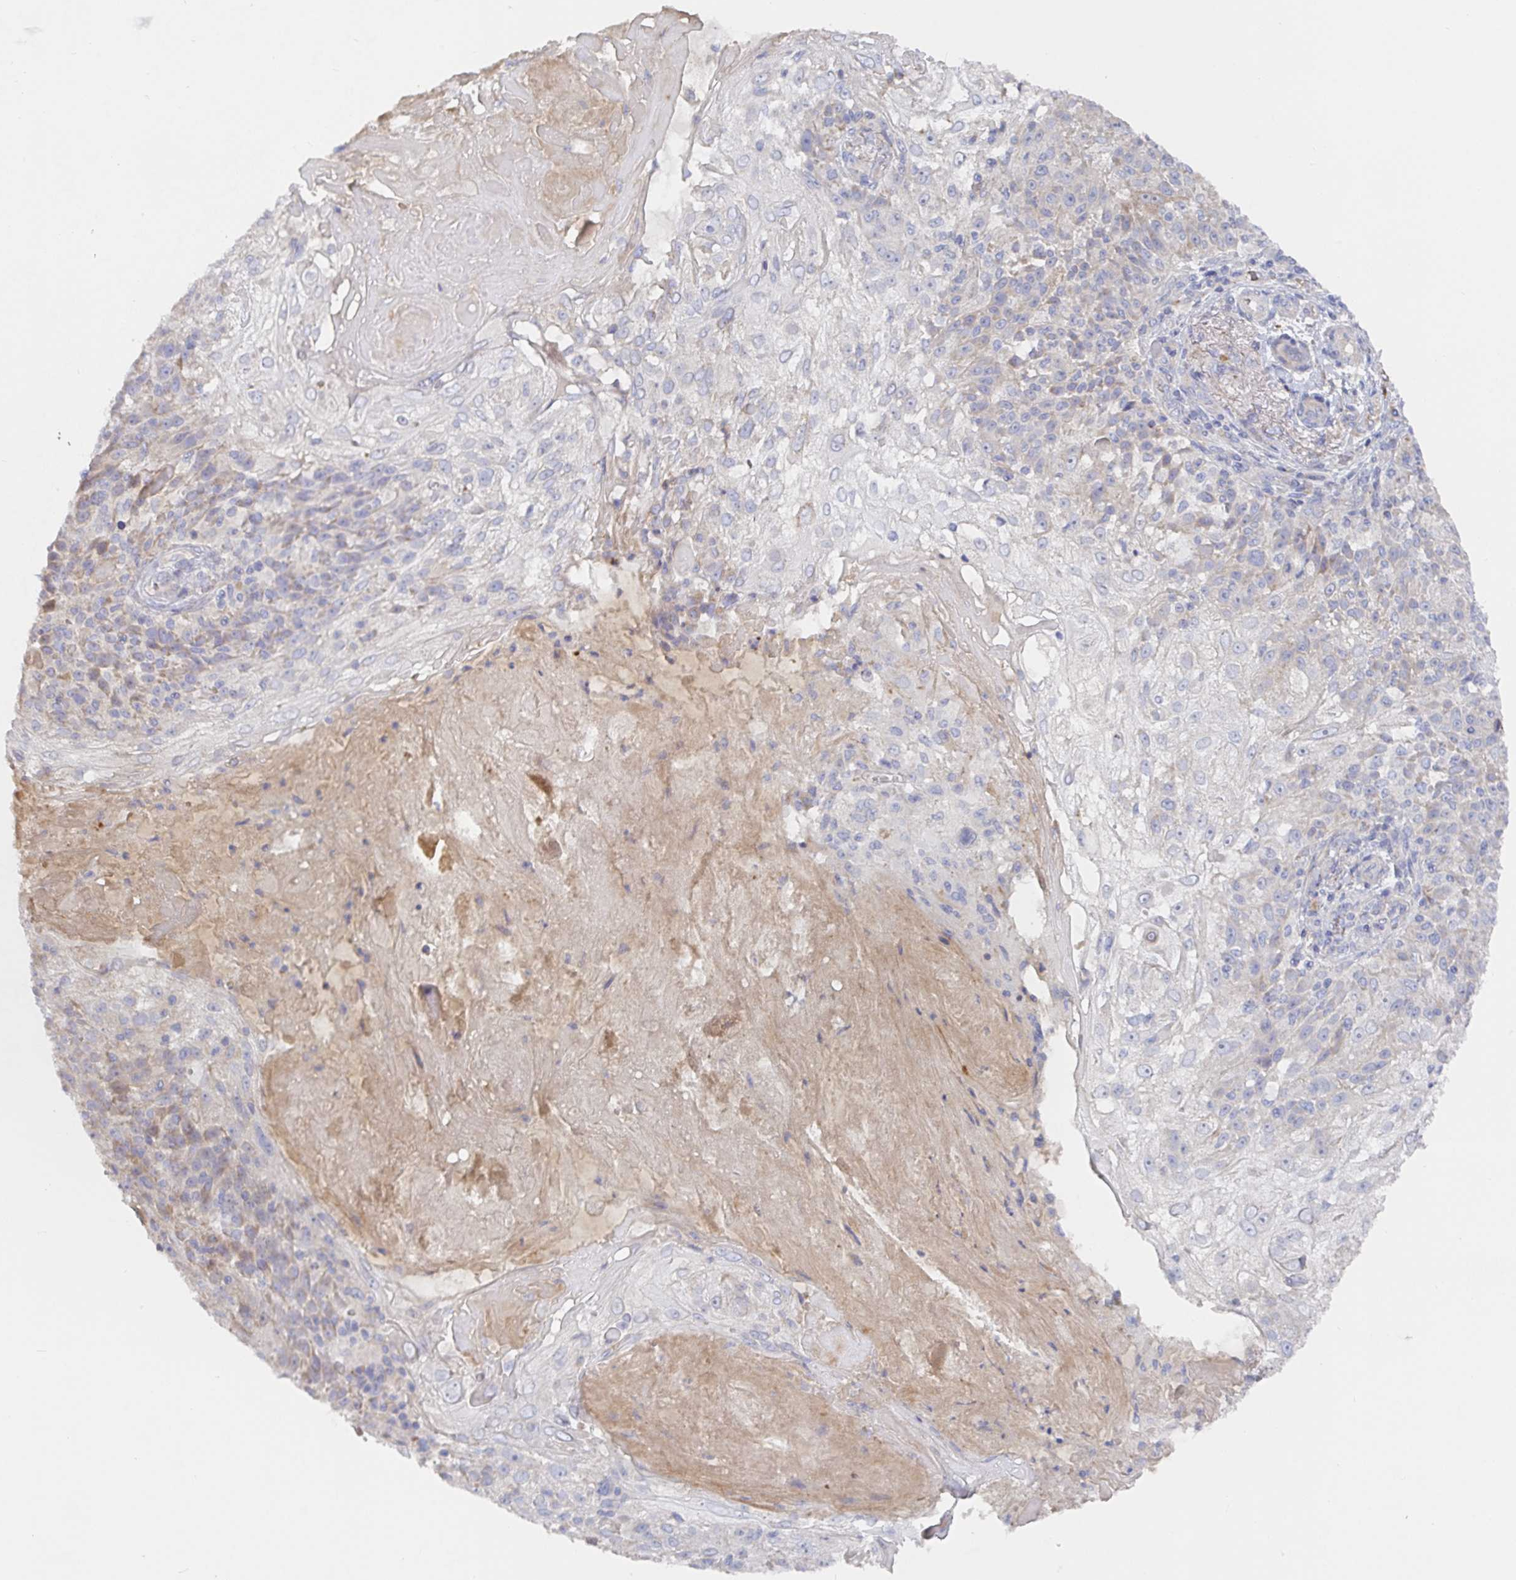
{"staining": {"intensity": "negative", "quantity": "none", "location": "none"}, "tissue": "skin cancer", "cell_type": "Tumor cells", "image_type": "cancer", "snomed": [{"axis": "morphology", "description": "Normal tissue, NOS"}, {"axis": "morphology", "description": "Squamous cell carcinoma, NOS"}, {"axis": "topography", "description": "Skin"}], "caption": "IHC image of human skin cancer stained for a protein (brown), which reveals no expression in tumor cells. Brightfield microscopy of immunohistochemistry stained with DAB (brown) and hematoxylin (blue), captured at high magnification.", "gene": "IRAK2", "patient": {"sex": "female", "age": 83}}